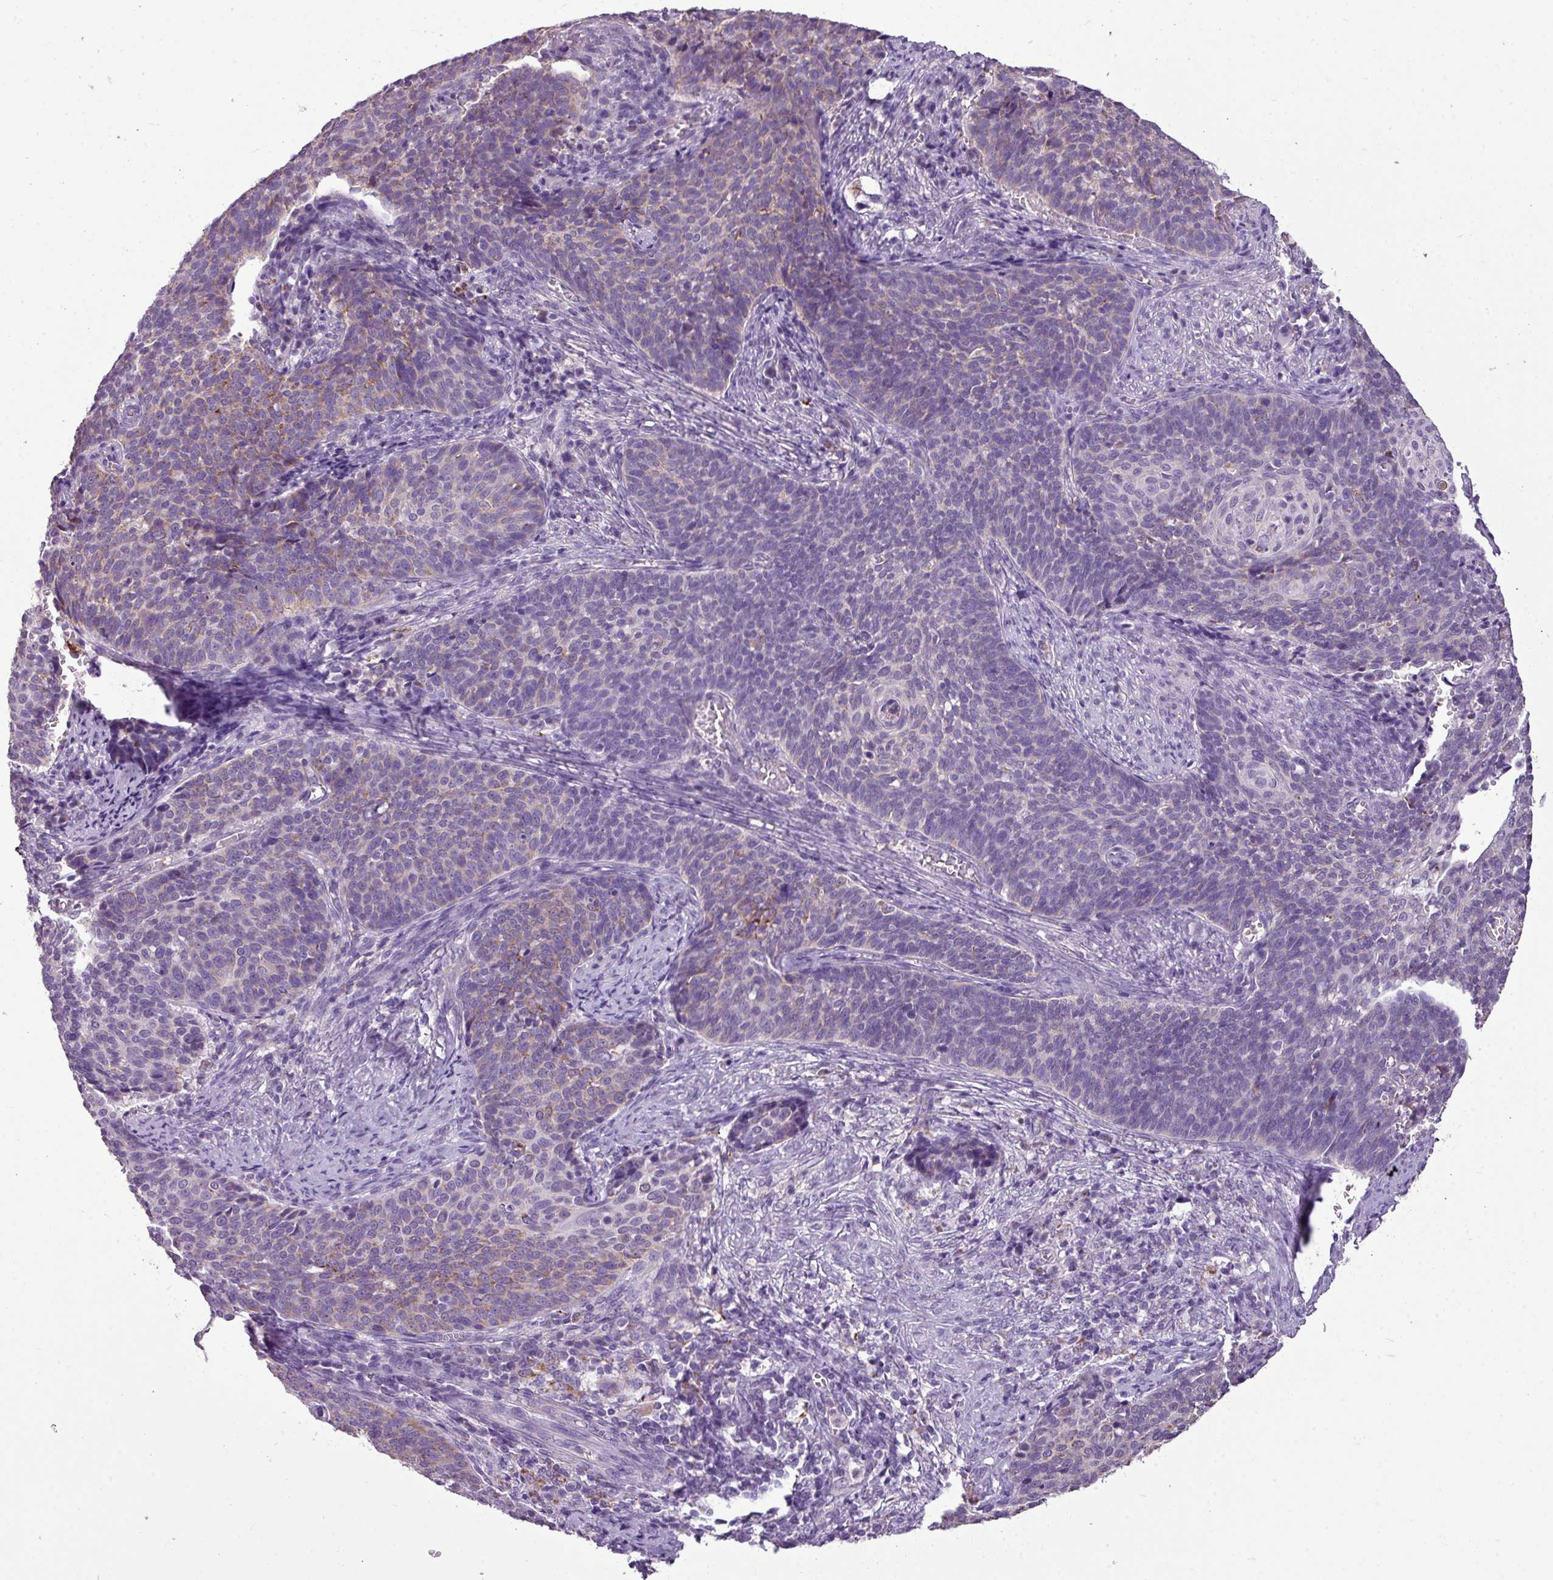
{"staining": {"intensity": "weak", "quantity": "<25%", "location": "cytoplasmic/membranous"}, "tissue": "cervical cancer", "cell_type": "Tumor cells", "image_type": "cancer", "snomed": [{"axis": "morphology", "description": "Normal tissue, NOS"}, {"axis": "morphology", "description": "Squamous cell carcinoma, NOS"}, {"axis": "topography", "description": "Cervix"}], "caption": "Immunohistochemical staining of cervical squamous cell carcinoma reveals no significant positivity in tumor cells.", "gene": "ALDH2", "patient": {"sex": "female", "age": 39}}